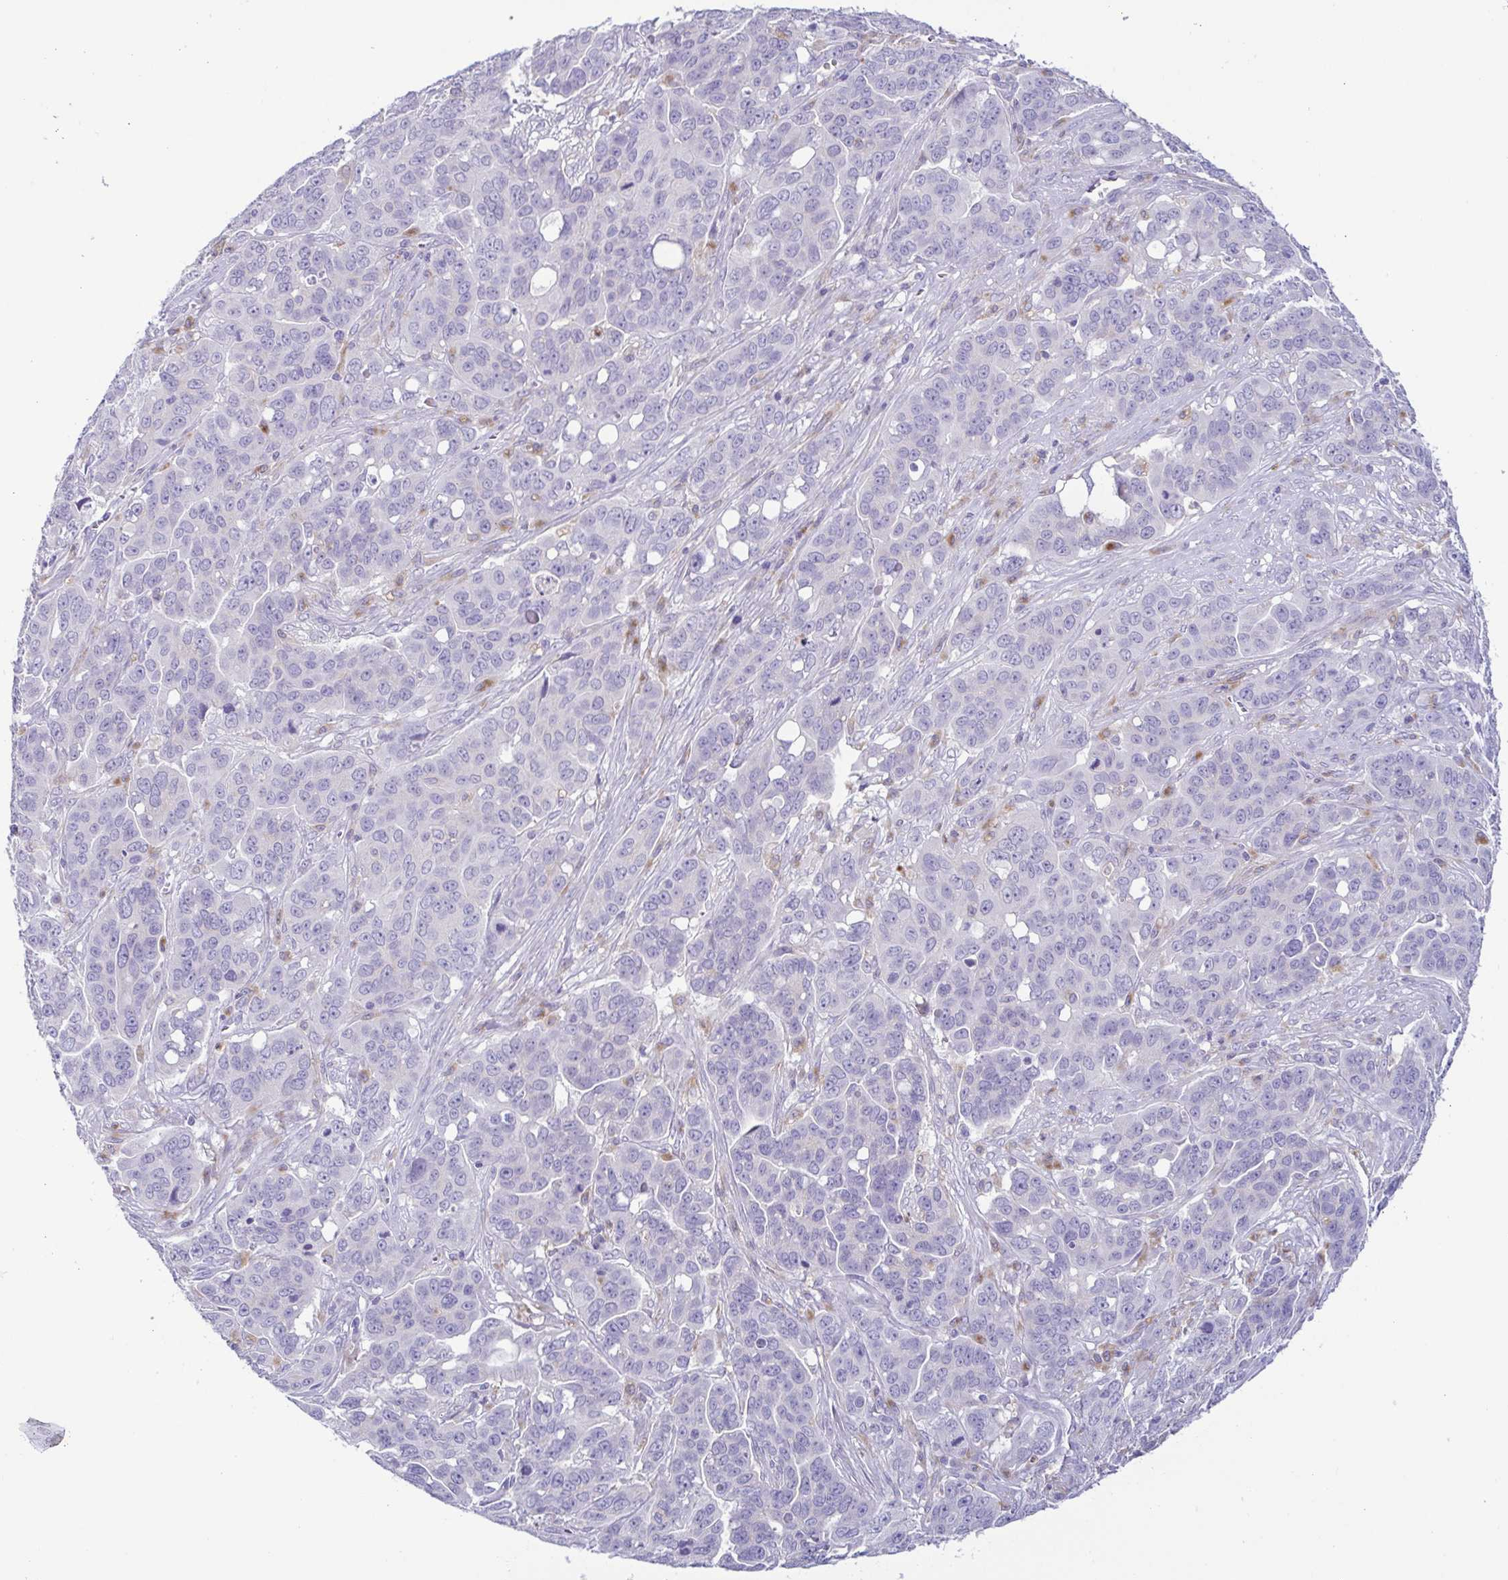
{"staining": {"intensity": "negative", "quantity": "none", "location": "none"}, "tissue": "ovarian cancer", "cell_type": "Tumor cells", "image_type": "cancer", "snomed": [{"axis": "morphology", "description": "Carcinoma, endometroid"}, {"axis": "topography", "description": "Ovary"}], "caption": "A histopathology image of ovarian endometroid carcinoma stained for a protein shows no brown staining in tumor cells.", "gene": "ATP6V1G2", "patient": {"sex": "female", "age": 78}}